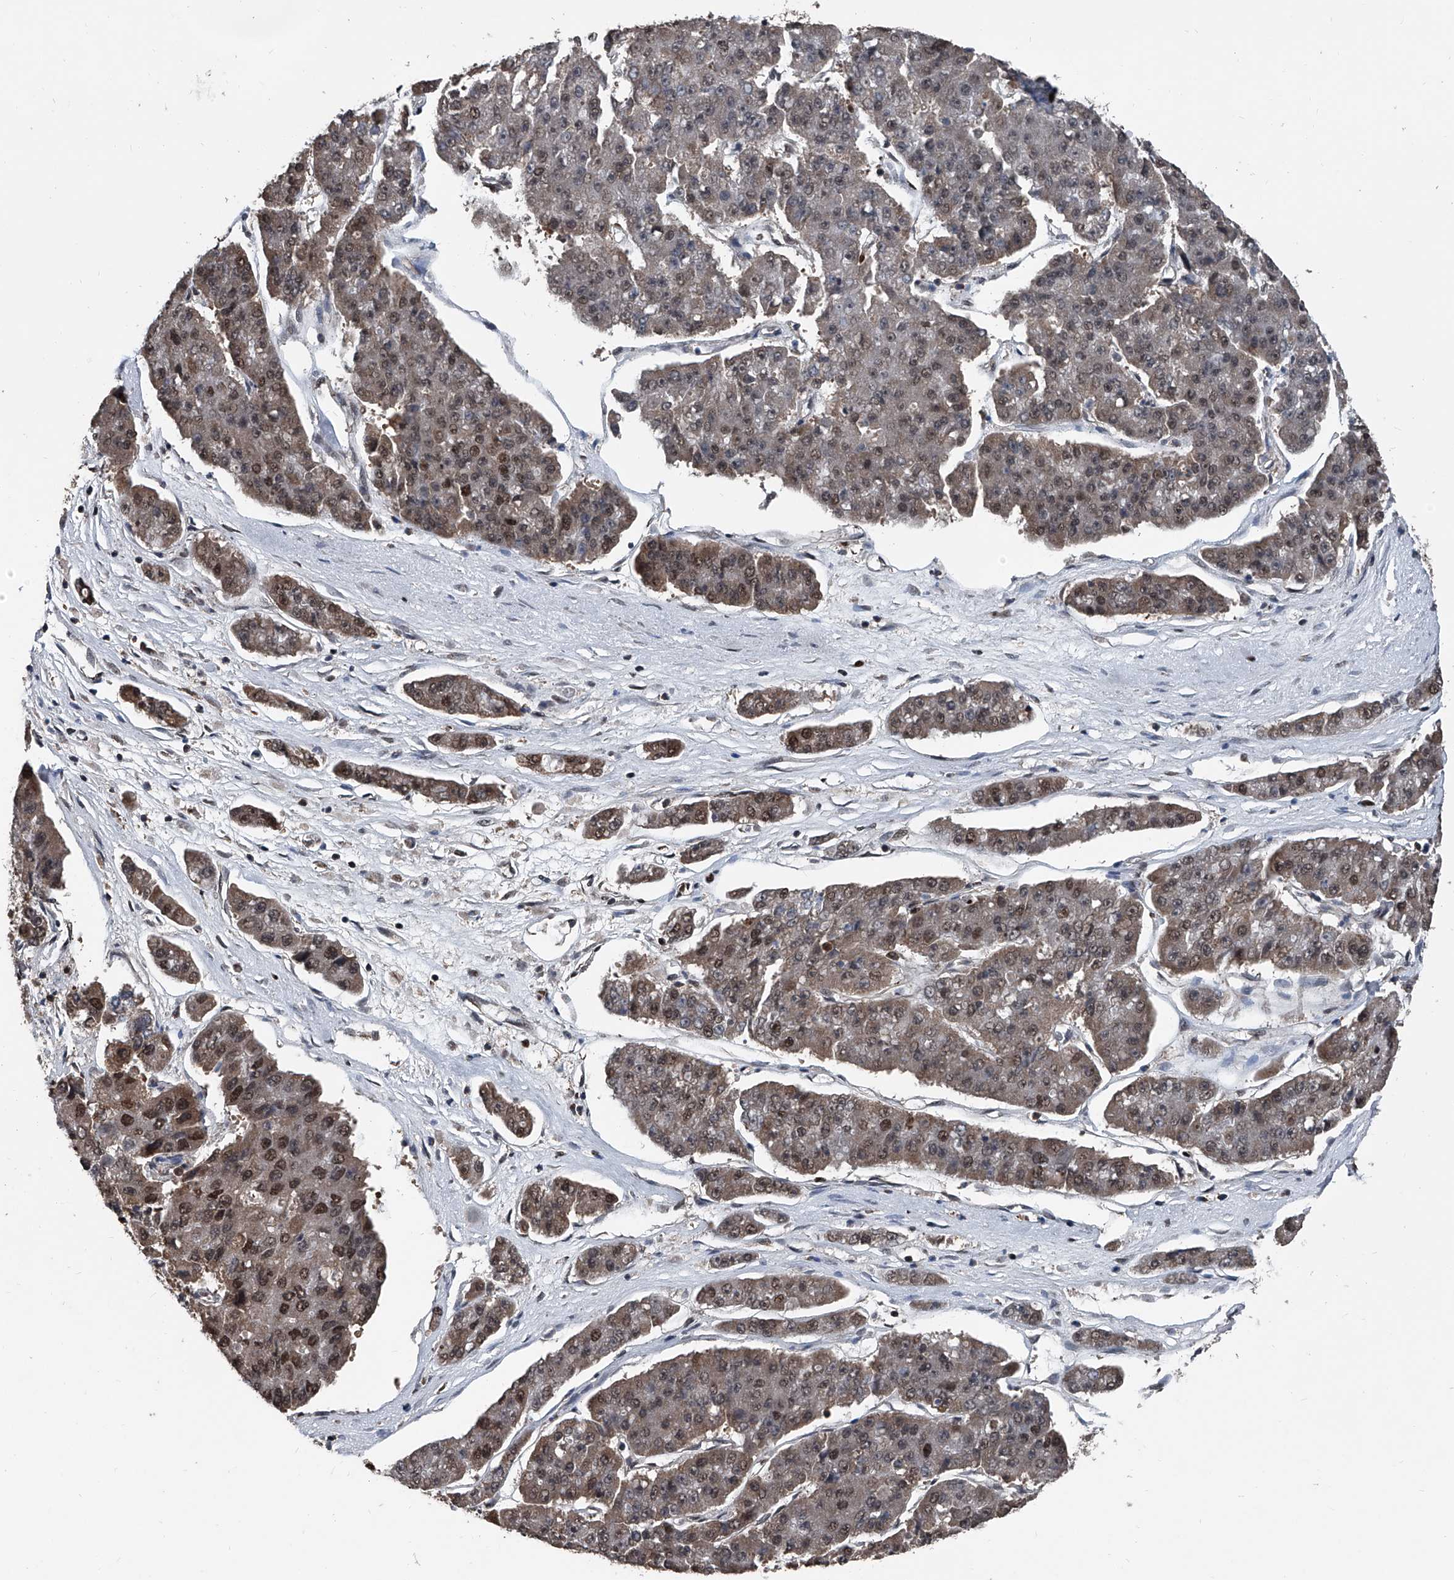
{"staining": {"intensity": "moderate", "quantity": "<25%", "location": "nuclear"}, "tissue": "pancreatic cancer", "cell_type": "Tumor cells", "image_type": "cancer", "snomed": [{"axis": "morphology", "description": "Adenocarcinoma, NOS"}, {"axis": "topography", "description": "Pancreas"}], "caption": "A micrograph of adenocarcinoma (pancreatic) stained for a protein reveals moderate nuclear brown staining in tumor cells.", "gene": "FKBP5", "patient": {"sex": "male", "age": 50}}